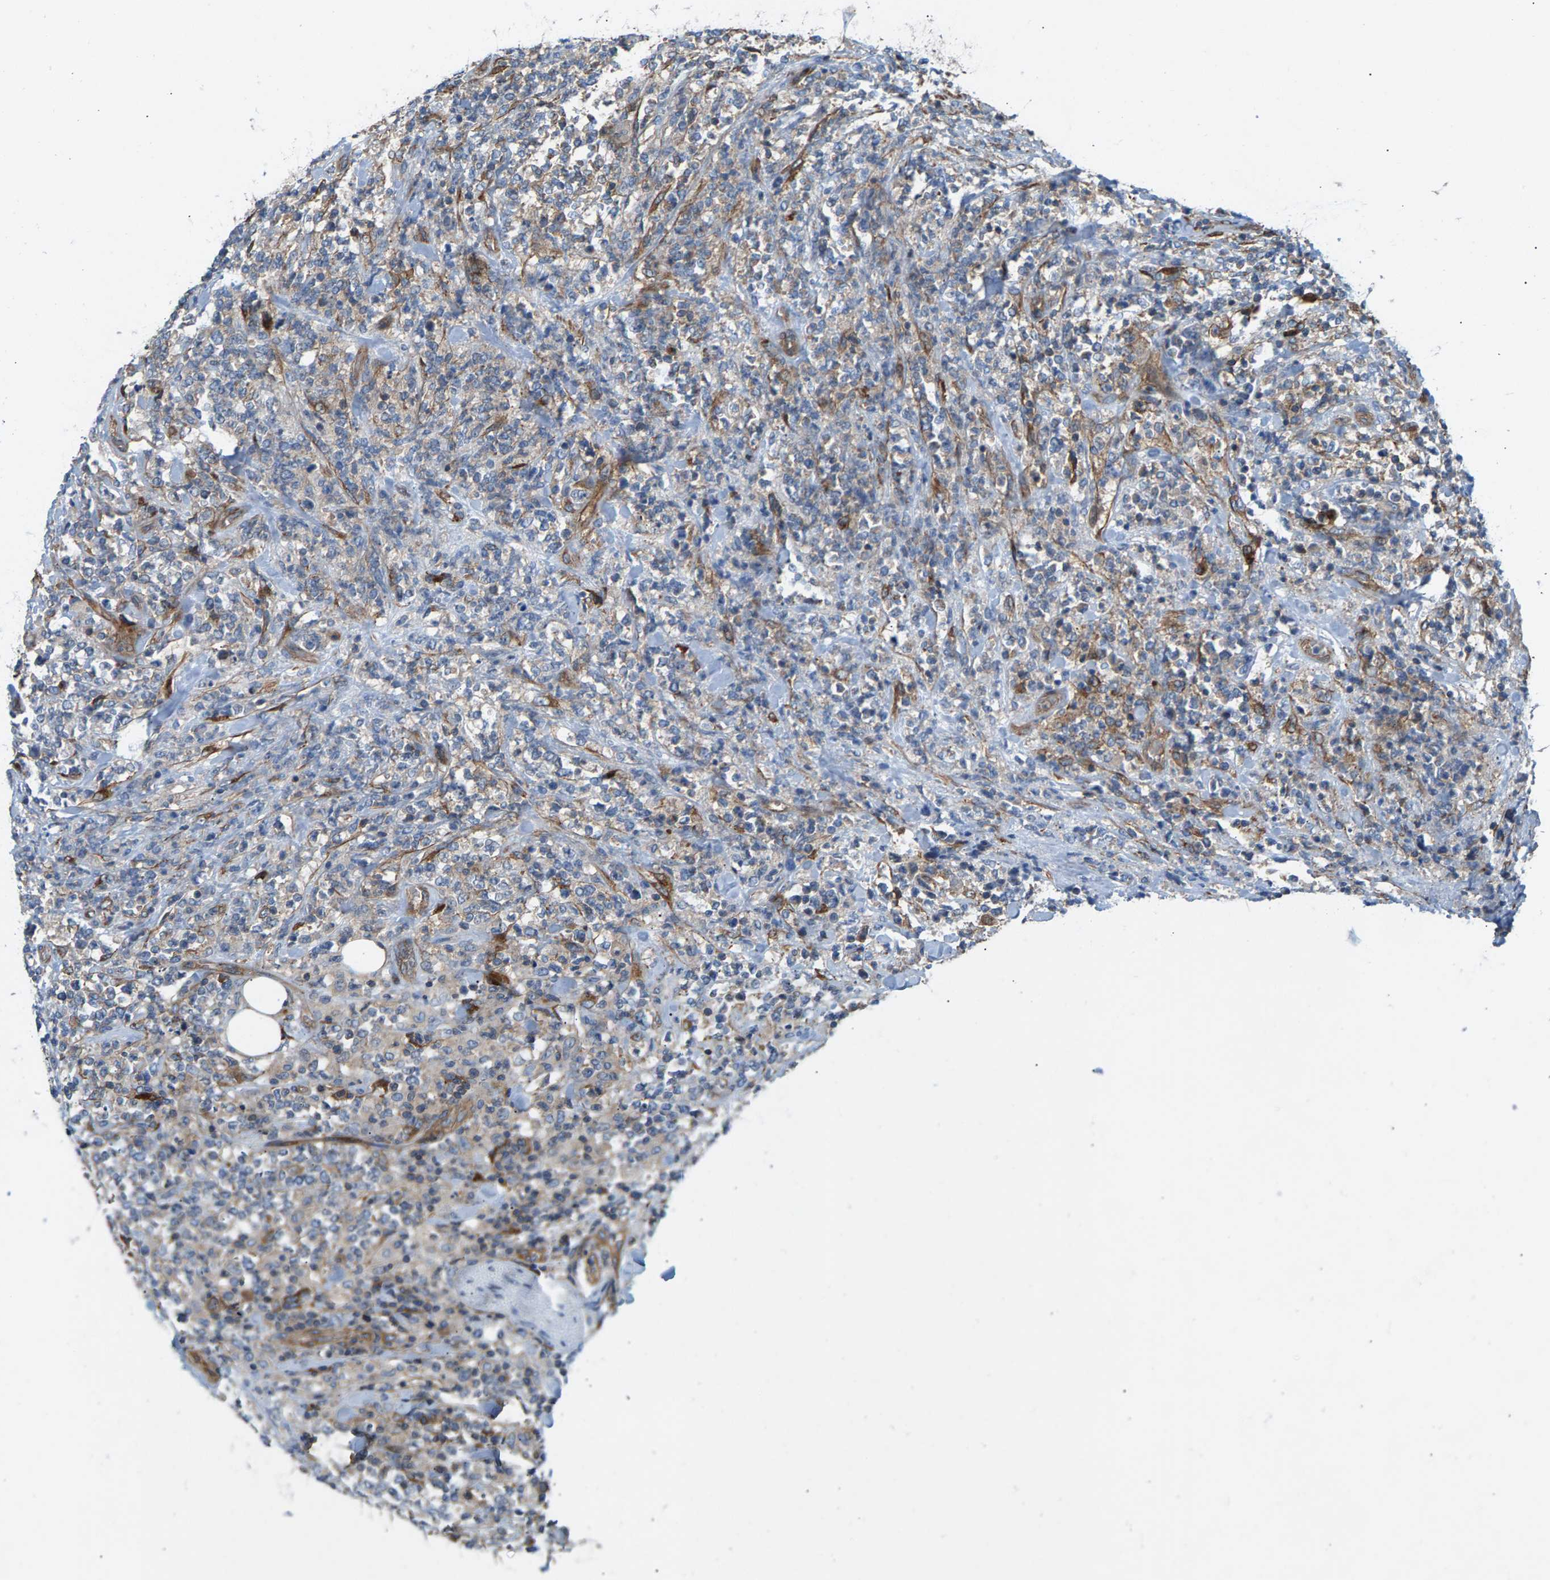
{"staining": {"intensity": "weak", "quantity": "<25%", "location": "cytoplasmic/membranous"}, "tissue": "lymphoma", "cell_type": "Tumor cells", "image_type": "cancer", "snomed": [{"axis": "morphology", "description": "Malignant lymphoma, non-Hodgkin's type, High grade"}, {"axis": "topography", "description": "Soft tissue"}], "caption": "A high-resolution image shows immunohistochemistry (IHC) staining of lymphoma, which demonstrates no significant expression in tumor cells.", "gene": "PDCL", "patient": {"sex": "male", "age": 18}}